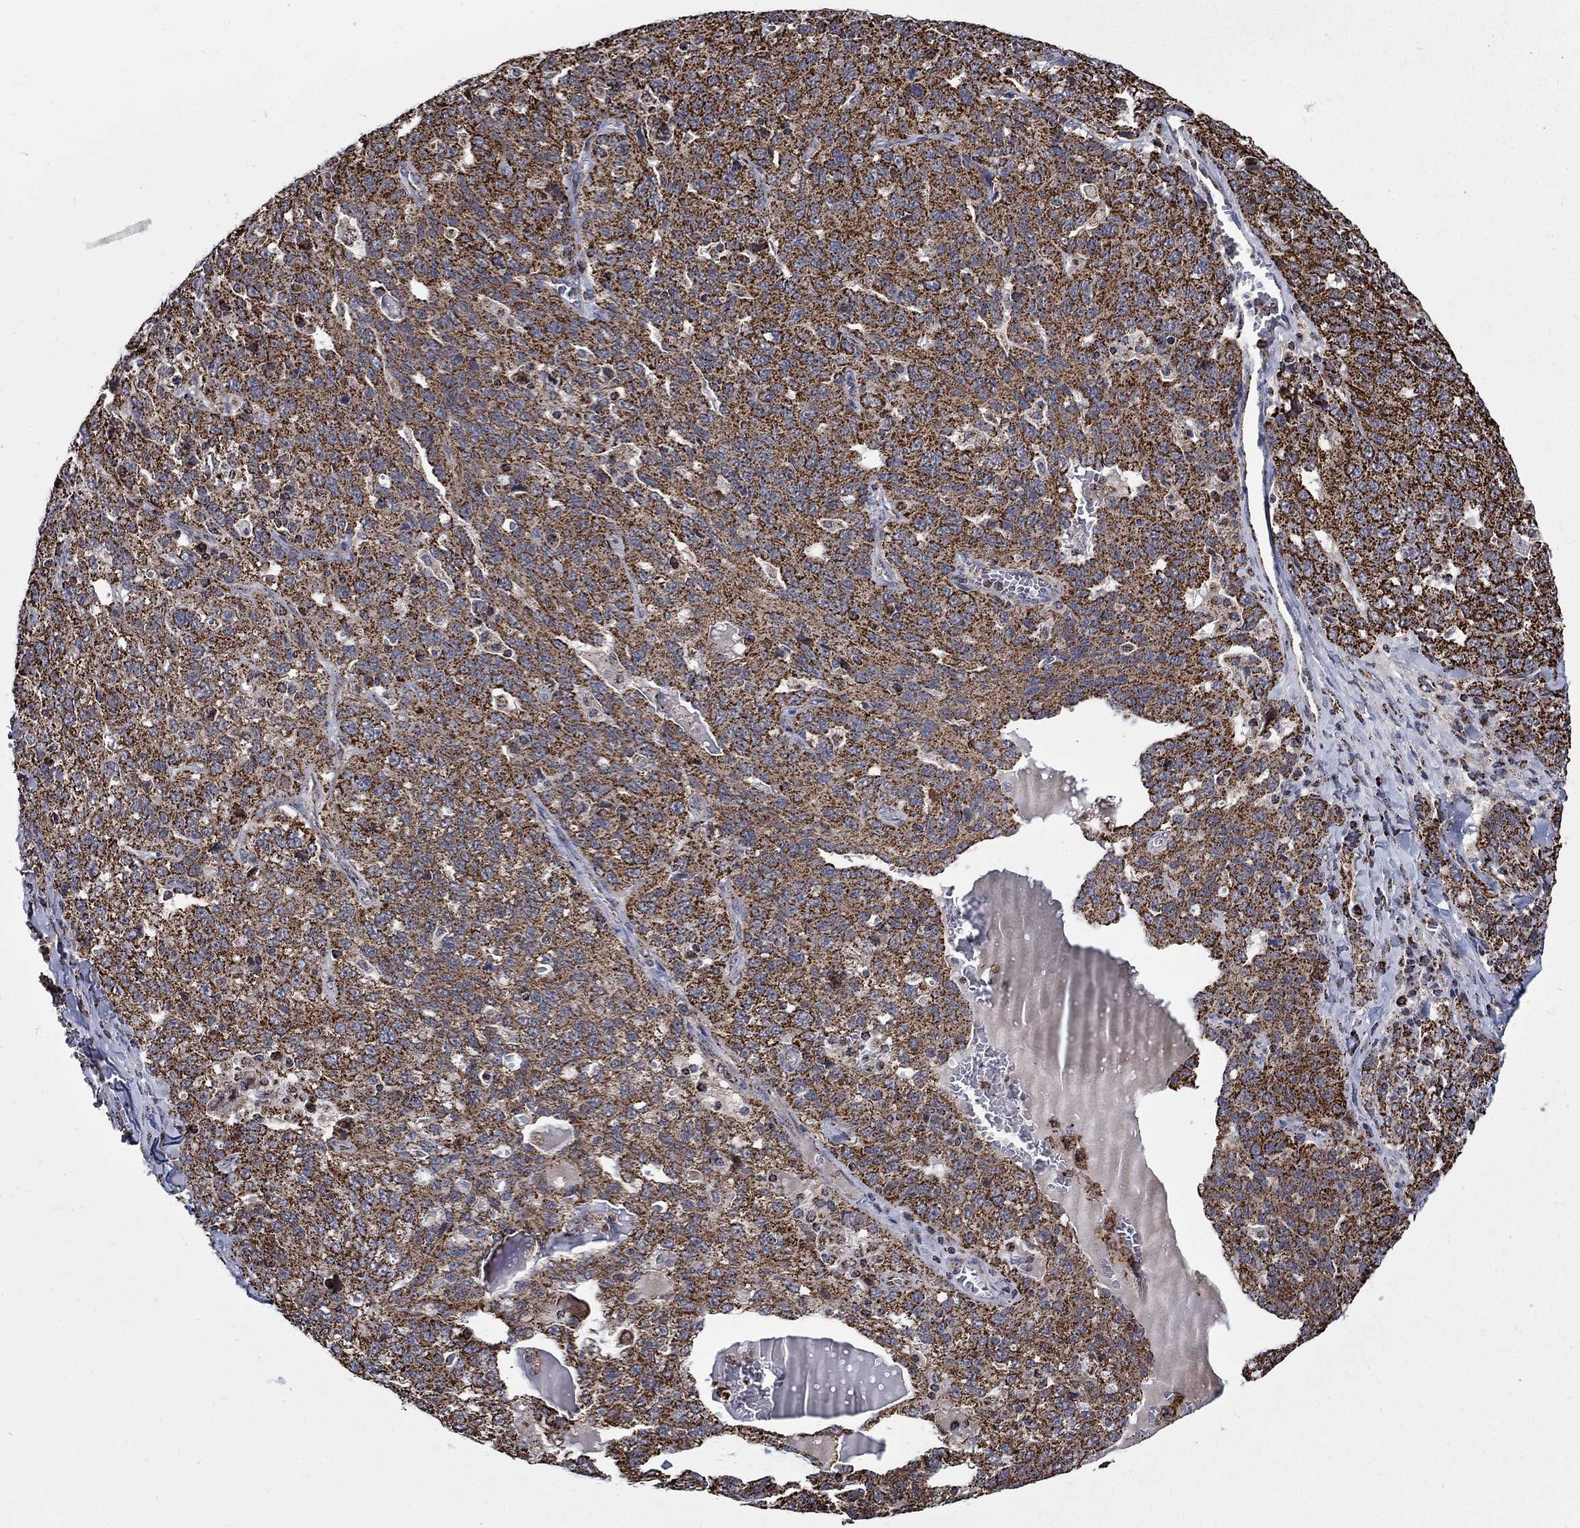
{"staining": {"intensity": "strong", "quantity": ">75%", "location": "cytoplasmic/membranous"}, "tissue": "ovarian cancer", "cell_type": "Tumor cells", "image_type": "cancer", "snomed": [{"axis": "morphology", "description": "Cystadenocarcinoma, serous, NOS"}, {"axis": "topography", "description": "Ovary"}], "caption": "Protein staining reveals strong cytoplasmic/membranous positivity in approximately >75% of tumor cells in ovarian cancer (serous cystadenocarcinoma).", "gene": "MOAP1", "patient": {"sex": "female", "age": 71}}